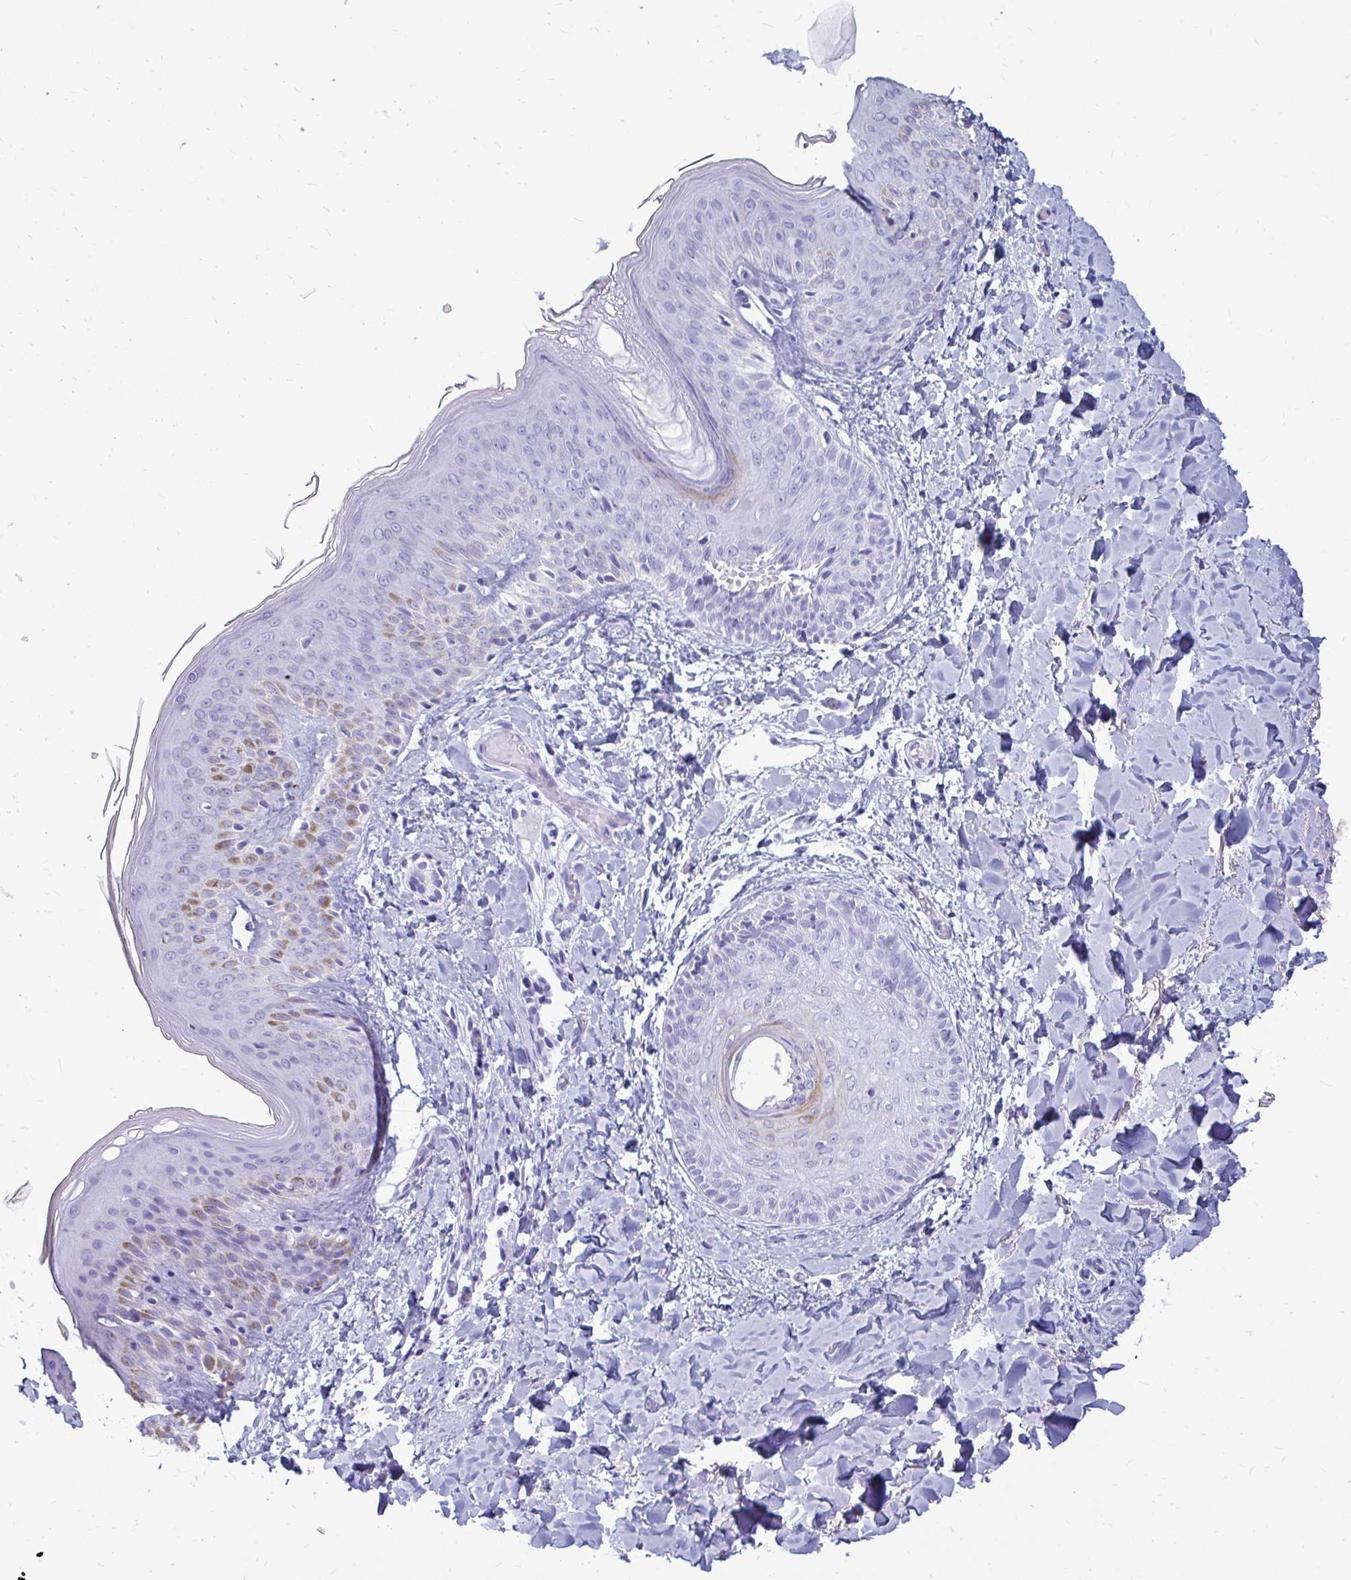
{"staining": {"intensity": "negative", "quantity": "none", "location": "none"}, "tissue": "skin", "cell_type": "Fibroblasts", "image_type": "normal", "snomed": [{"axis": "morphology", "description": "Normal tissue, NOS"}, {"axis": "topography", "description": "Skin"}], "caption": "An immunohistochemistry (IHC) image of unremarkable skin is shown. There is no staining in fibroblasts of skin.", "gene": "OR10R2", "patient": {"sex": "male", "age": 16}}